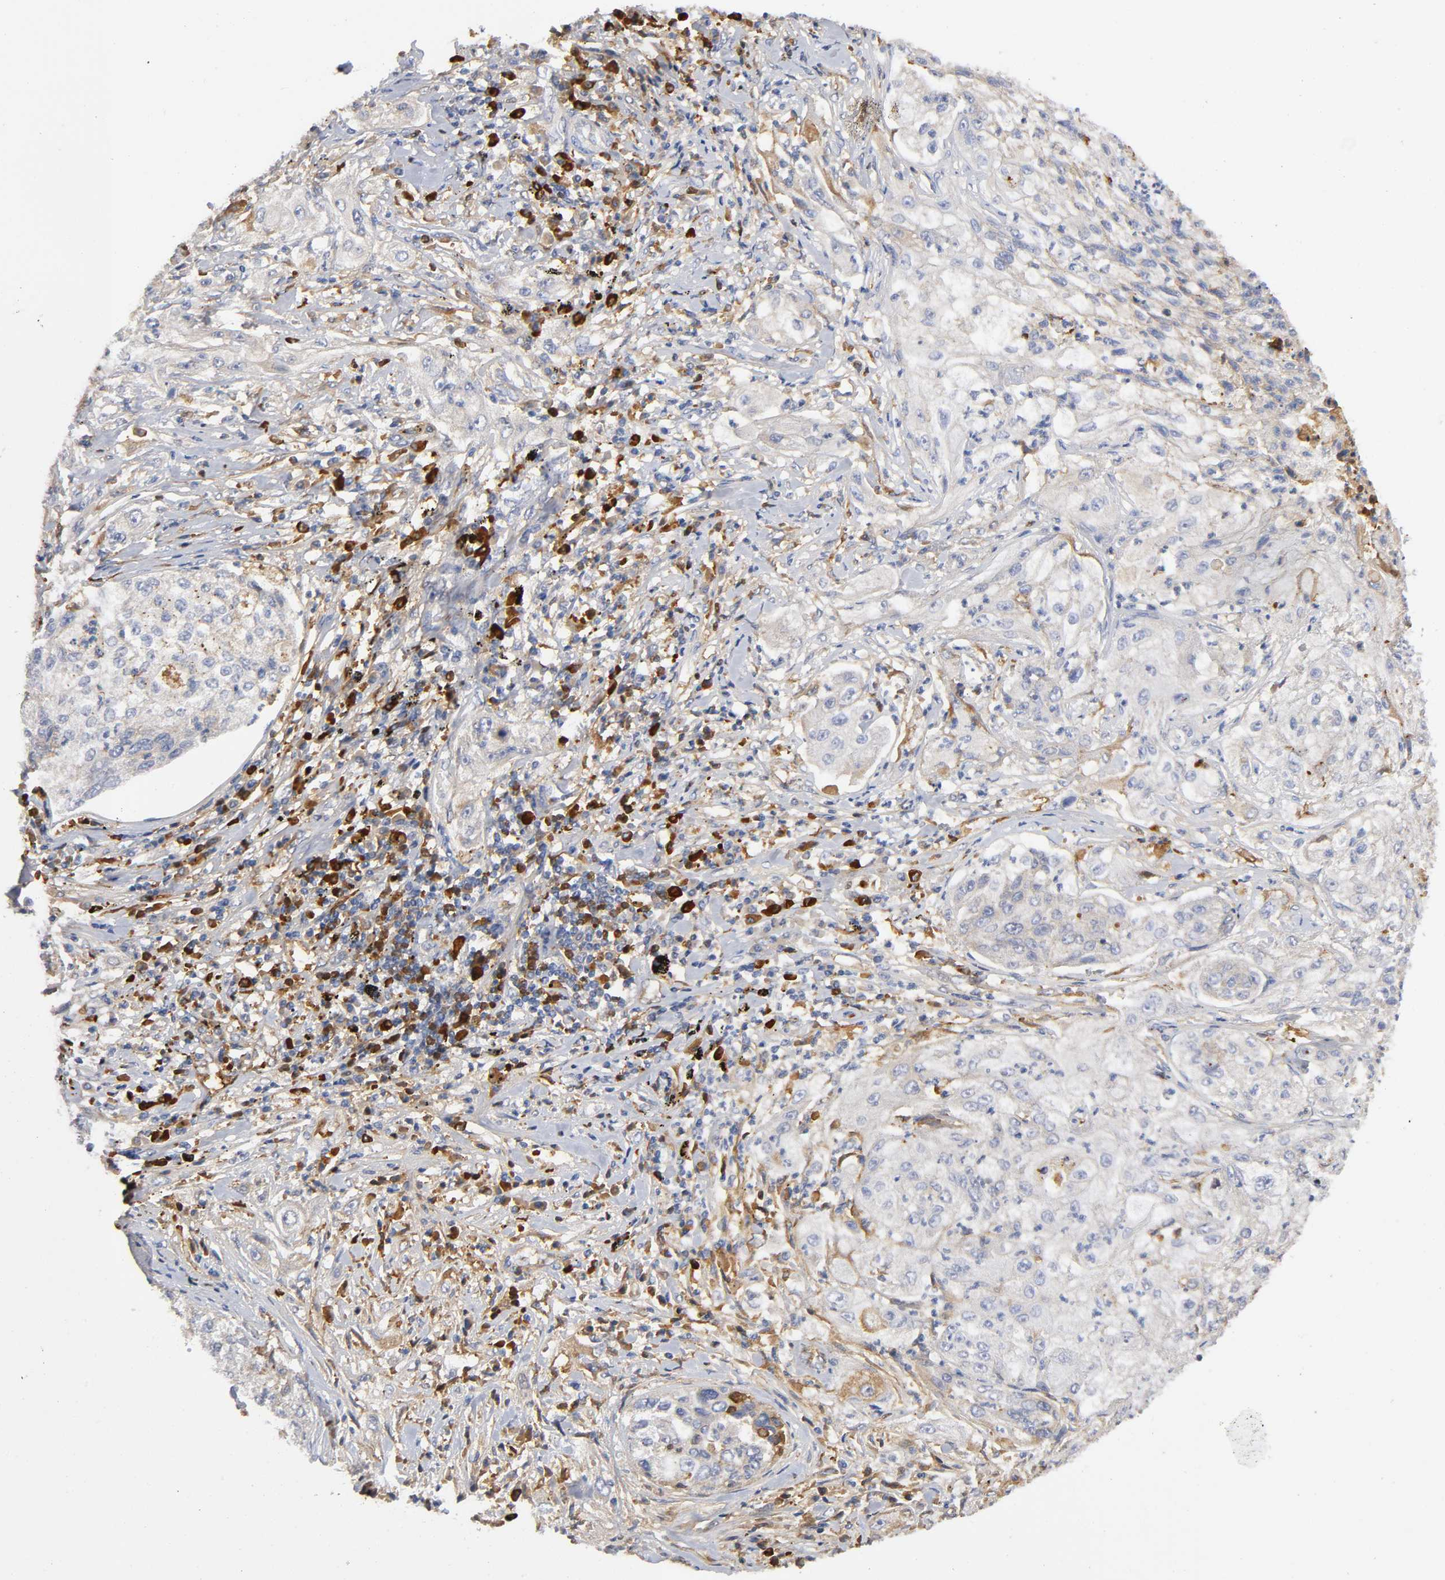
{"staining": {"intensity": "weak", "quantity": "25%-75%", "location": "cytoplasmic/membranous"}, "tissue": "lung cancer", "cell_type": "Tumor cells", "image_type": "cancer", "snomed": [{"axis": "morphology", "description": "Inflammation, NOS"}, {"axis": "morphology", "description": "Squamous cell carcinoma, NOS"}, {"axis": "topography", "description": "Lymph node"}, {"axis": "topography", "description": "Soft tissue"}, {"axis": "topography", "description": "Lung"}], "caption": "Tumor cells demonstrate low levels of weak cytoplasmic/membranous positivity in approximately 25%-75% of cells in human lung squamous cell carcinoma. The staining is performed using DAB (3,3'-diaminobenzidine) brown chromogen to label protein expression. The nuclei are counter-stained blue using hematoxylin.", "gene": "NOVA1", "patient": {"sex": "male", "age": 66}}